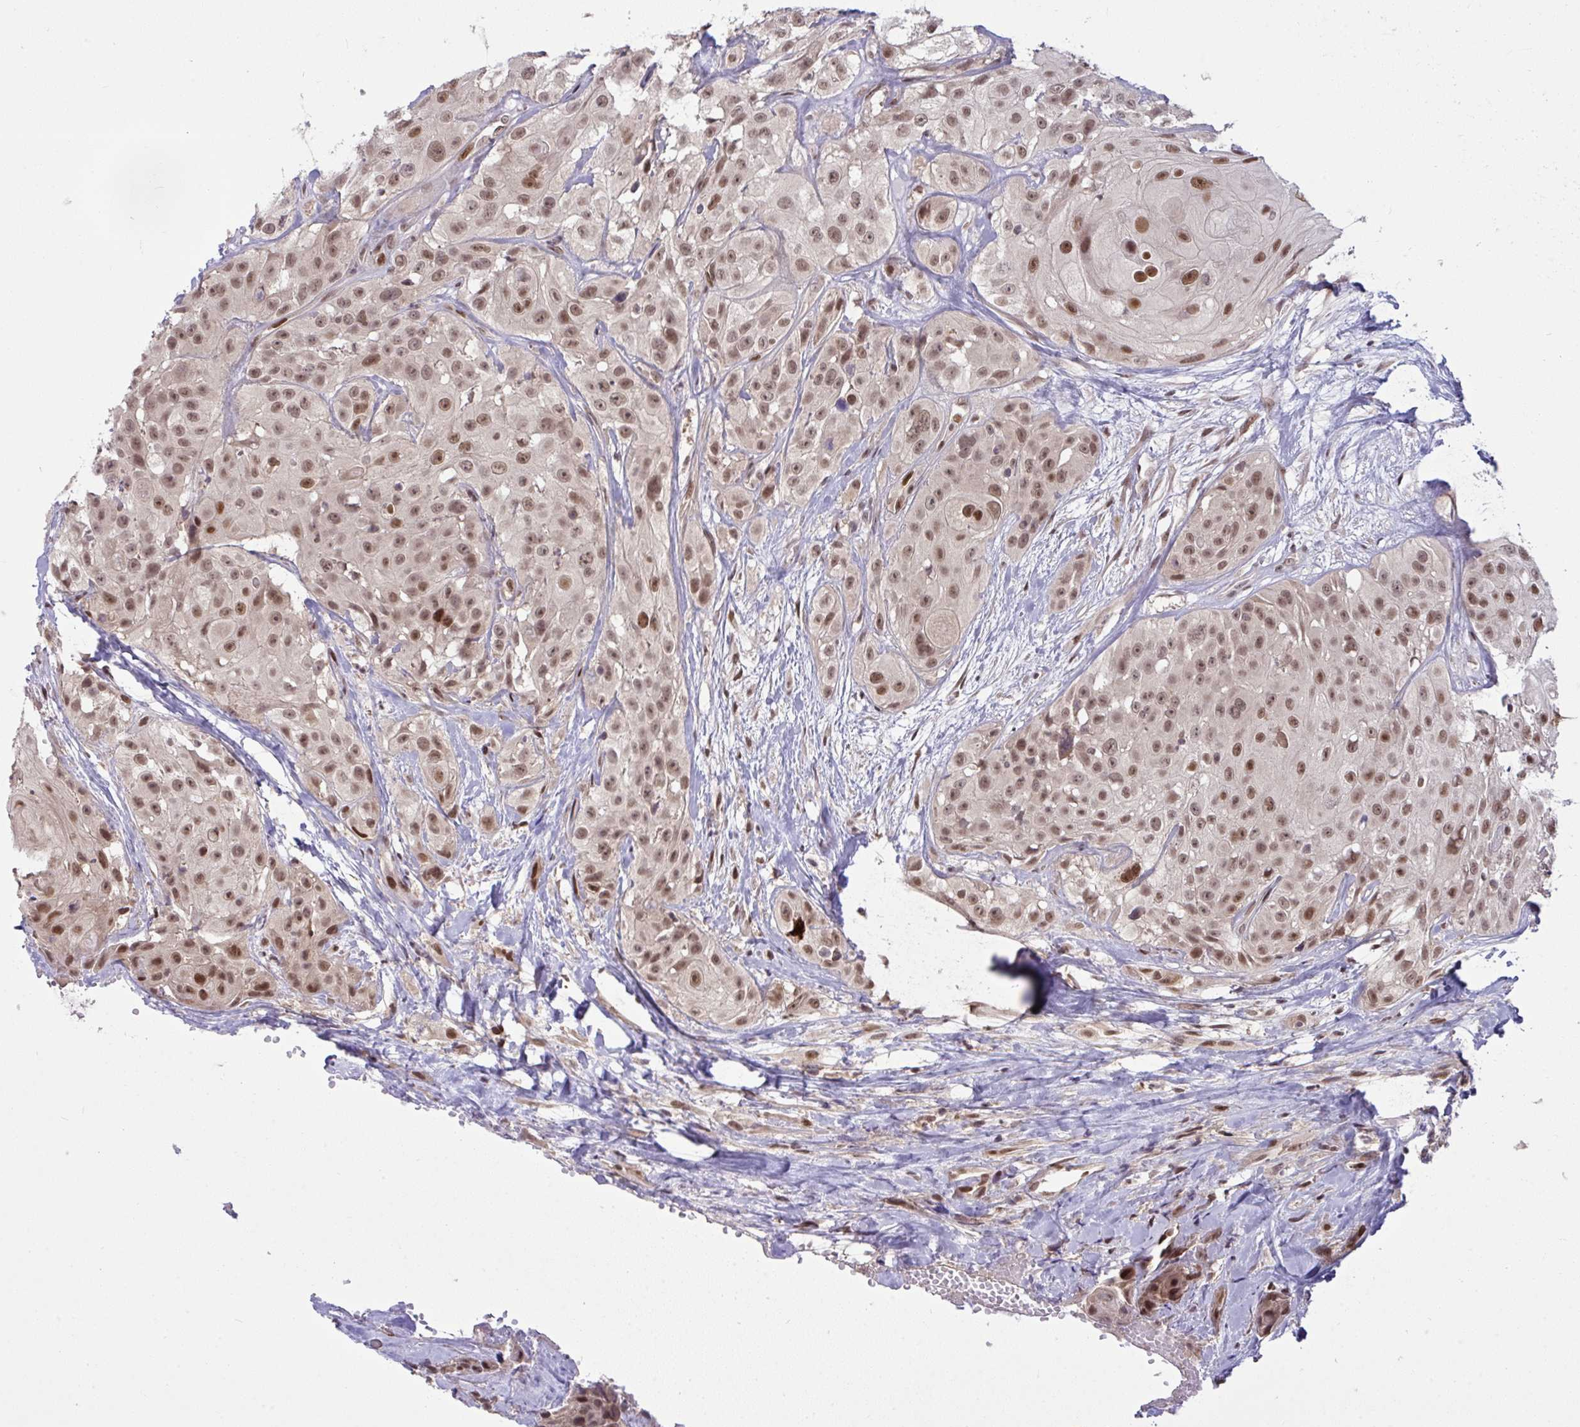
{"staining": {"intensity": "moderate", "quantity": ">75%", "location": "nuclear"}, "tissue": "head and neck cancer", "cell_type": "Tumor cells", "image_type": "cancer", "snomed": [{"axis": "morphology", "description": "Squamous cell carcinoma, NOS"}, {"axis": "topography", "description": "Head-Neck"}], "caption": "High-magnification brightfield microscopy of head and neck cancer (squamous cell carcinoma) stained with DAB (3,3'-diaminobenzidine) (brown) and counterstained with hematoxylin (blue). tumor cells exhibit moderate nuclear positivity is present in about>75% of cells. (DAB IHC with brightfield microscopy, high magnification).", "gene": "KLF2", "patient": {"sex": "male", "age": 83}}